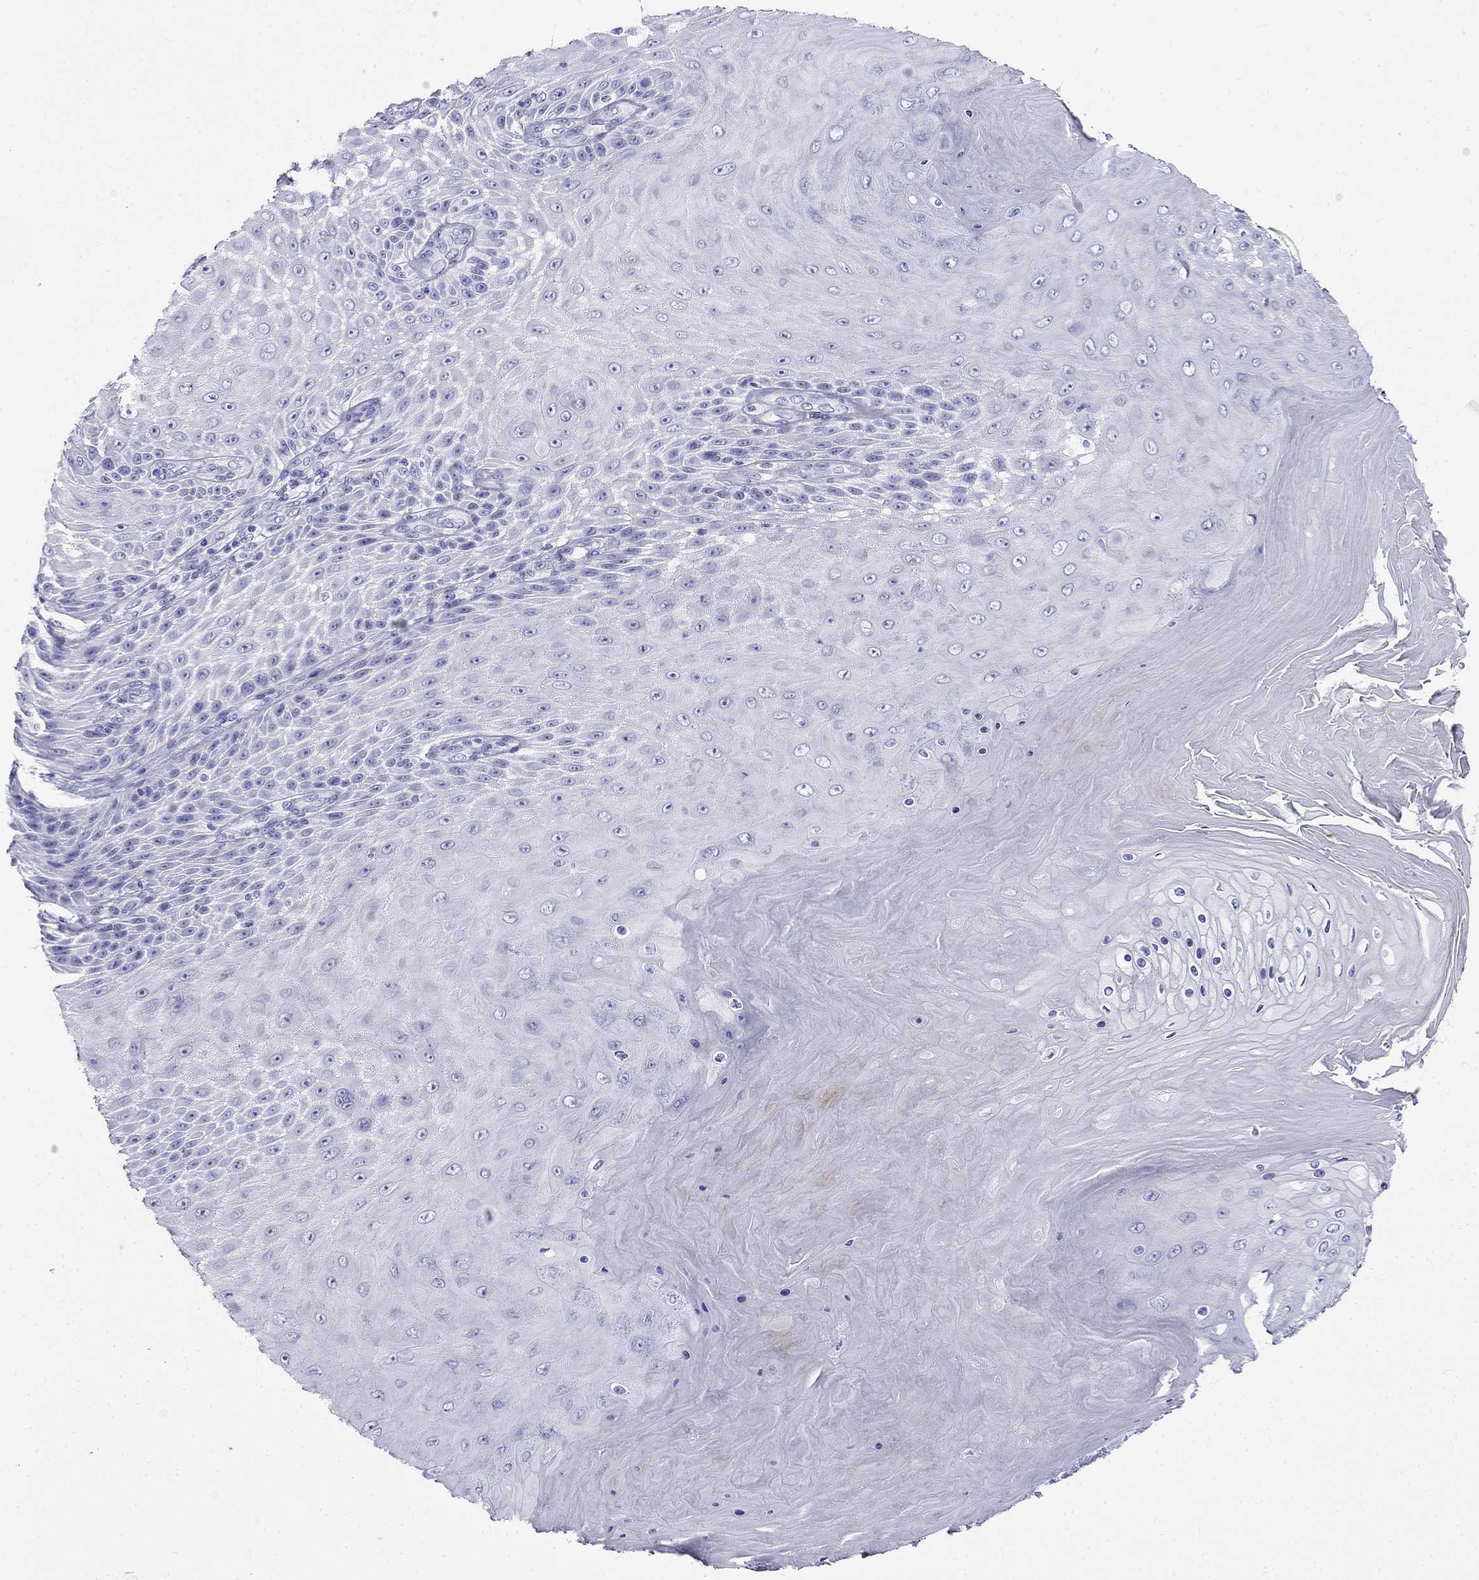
{"staining": {"intensity": "negative", "quantity": "none", "location": "none"}, "tissue": "skin cancer", "cell_type": "Tumor cells", "image_type": "cancer", "snomed": [{"axis": "morphology", "description": "Squamous cell carcinoma, NOS"}, {"axis": "topography", "description": "Skin"}], "caption": "The micrograph reveals no staining of tumor cells in skin squamous cell carcinoma.", "gene": "PPP1R36", "patient": {"sex": "male", "age": 62}}